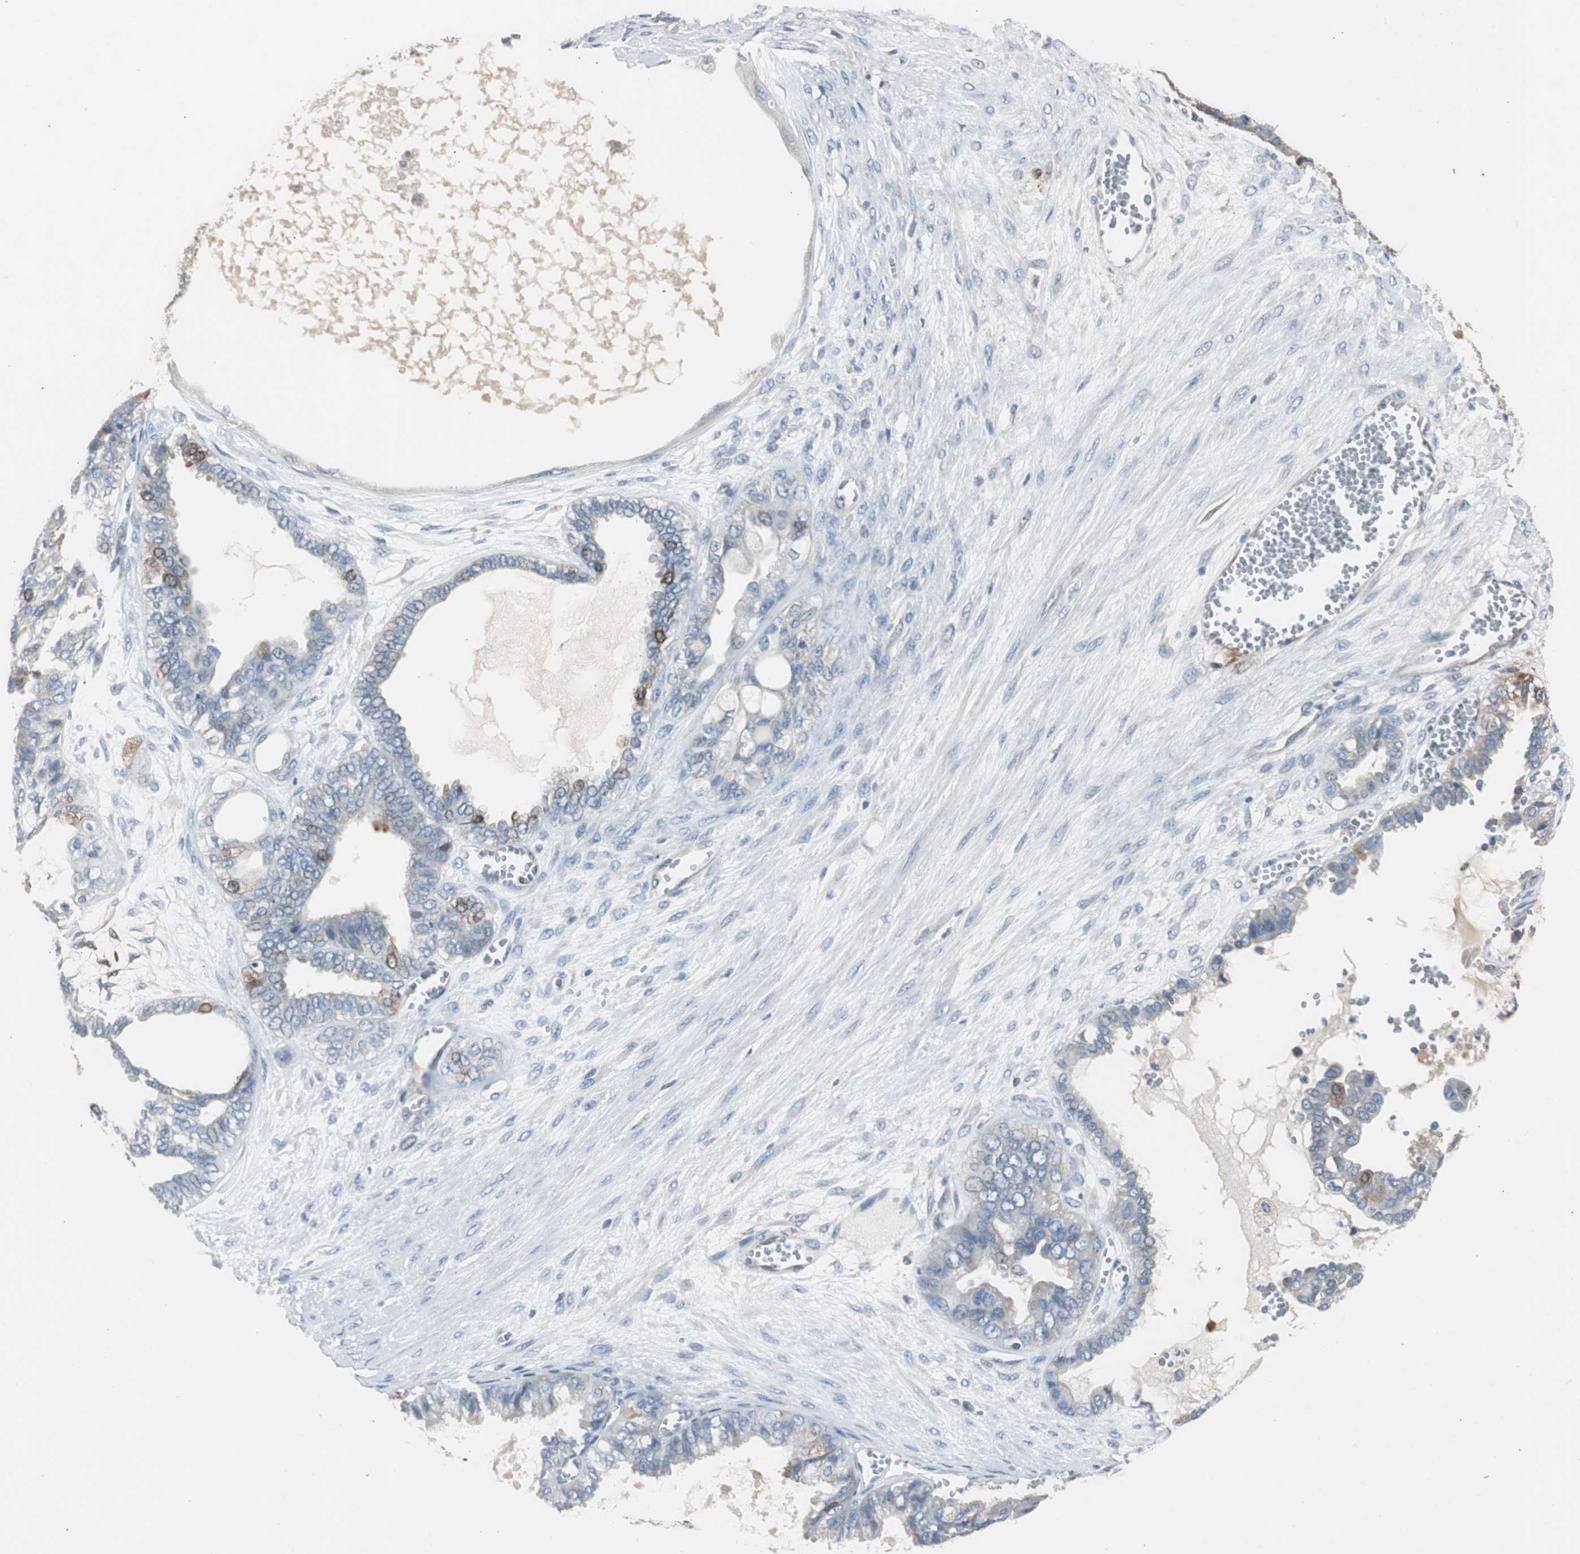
{"staining": {"intensity": "moderate", "quantity": "<25%", "location": "cytoplasmic/membranous"}, "tissue": "ovarian cancer", "cell_type": "Tumor cells", "image_type": "cancer", "snomed": [{"axis": "morphology", "description": "Carcinoma, NOS"}, {"axis": "morphology", "description": "Carcinoma, endometroid"}, {"axis": "topography", "description": "Ovary"}], "caption": "Human endometroid carcinoma (ovarian) stained with a protein marker shows moderate staining in tumor cells.", "gene": "TK1", "patient": {"sex": "female", "age": 50}}